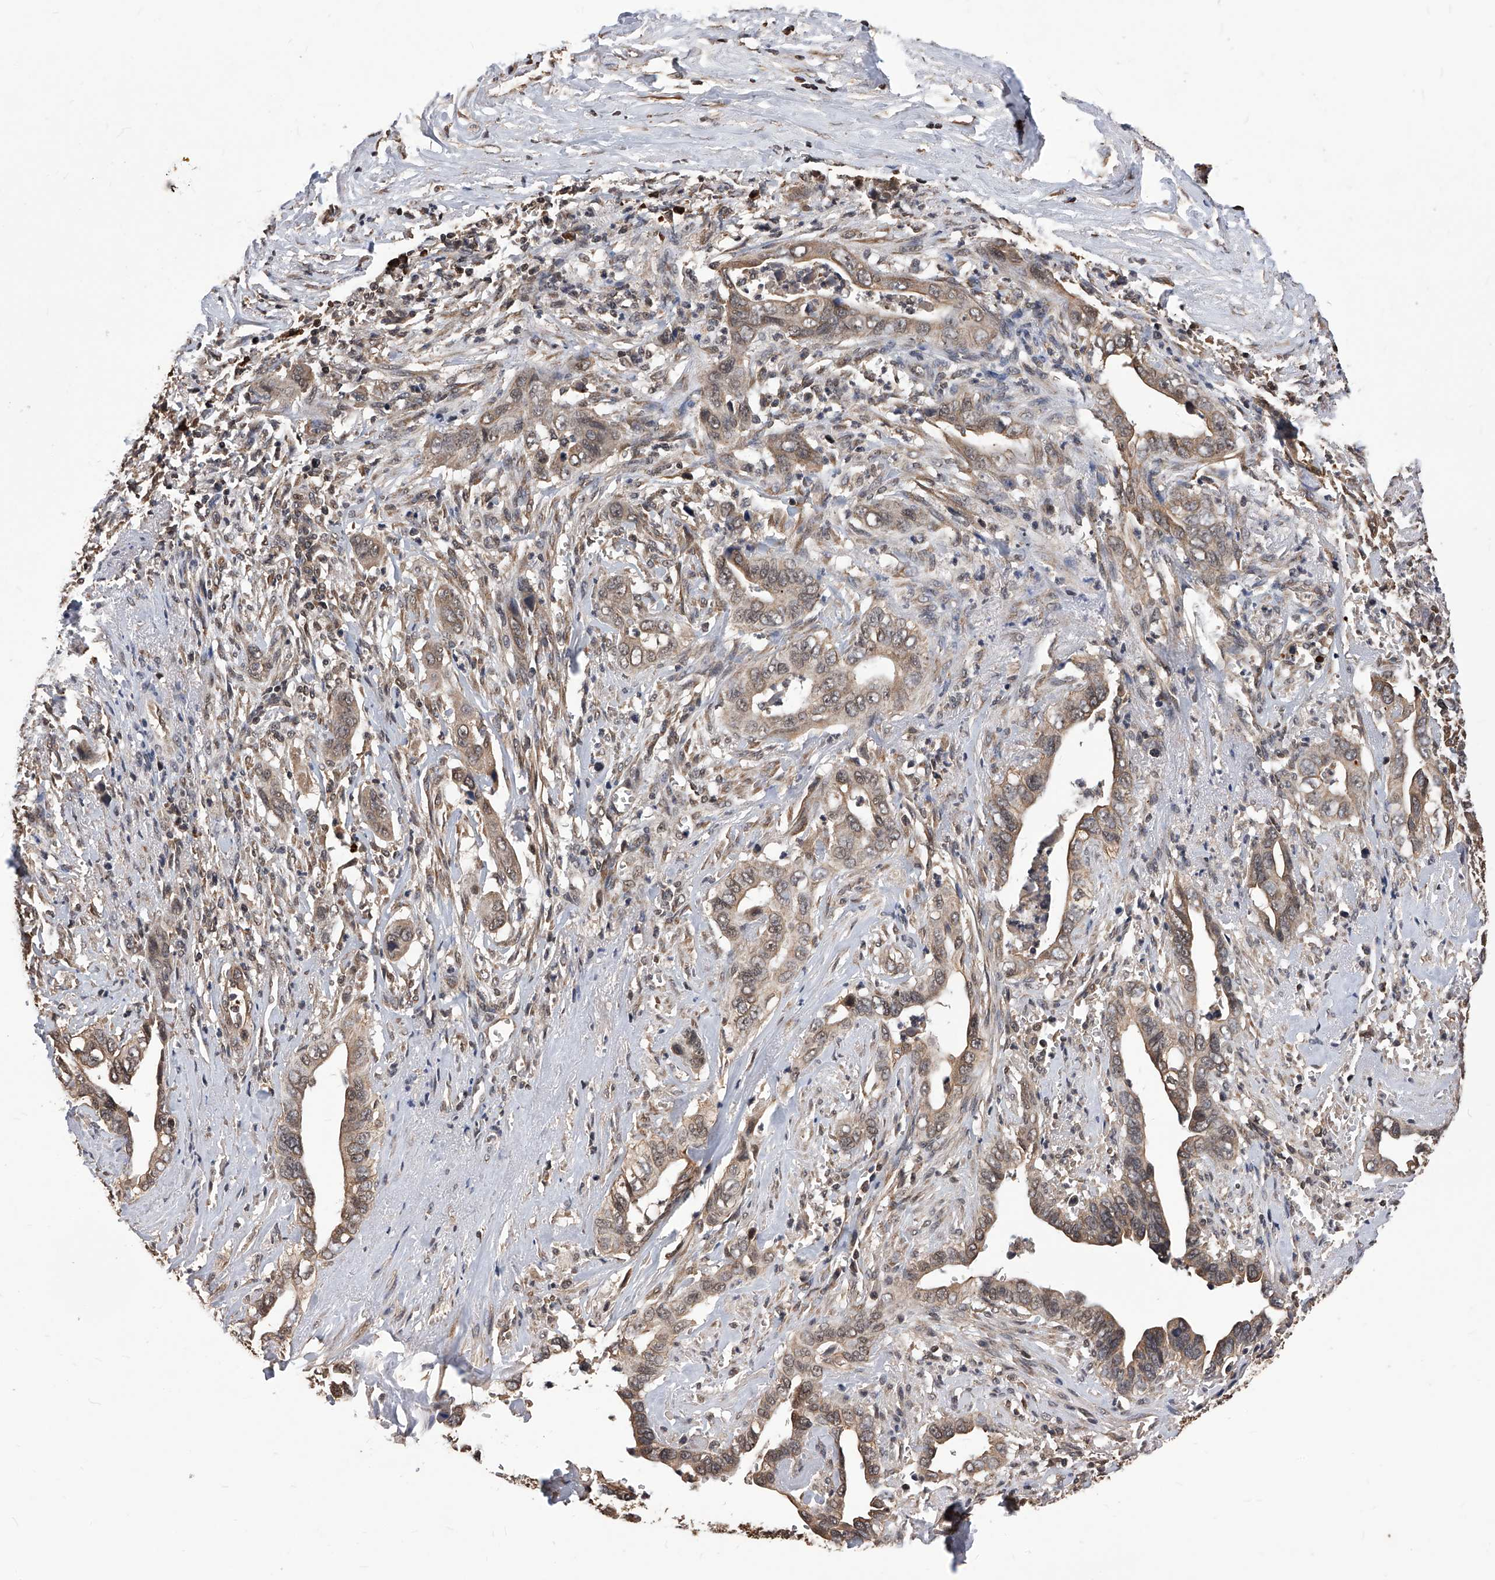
{"staining": {"intensity": "weak", "quantity": ">75%", "location": "cytoplasmic/membranous"}, "tissue": "liver cancer", "cell_type": "Tumor cells", "image_type": "cancer", "snomed": [{"axis": "morphology", "description": "Cholangiocarcinoma"}, {"axis": "topography", "description": "Liver"}], "caption": "This photomicrograph demonstrates liver cancer stained with IHC to label a protein in brown. The cytoplasmic/membranous of tumor cells show weak positivity for the protein. Nuclei are counter-stained blue.", "gene": "ID1", "patient": {"sex": "female", "age": 79}}